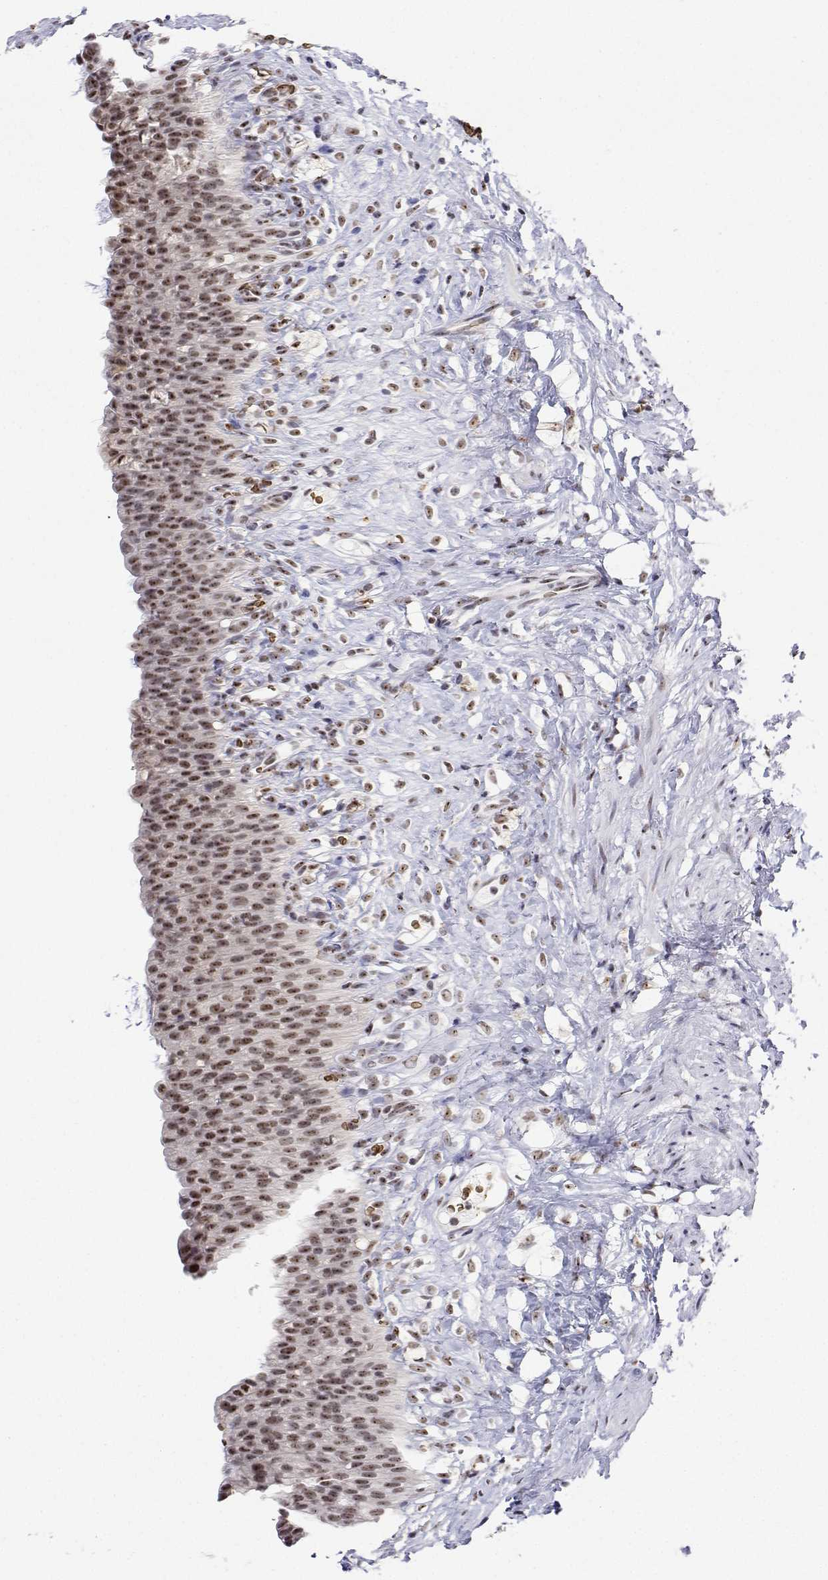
{"staining": {"intensity": "moderate", "quantity": ">75%", "location": "nuclear"}, "tissue": "urinary bladder", "cell_type": "Urothelial cells", "image_type": "normal", "snomed": [{"axis": "morphology", "description": "Normal tissue, NOS"}, {"axis": "topography", "description": "Urinary bladder"}, {"axis": "topography", "description": "Prostate"}], "caption": "Moderate nuclear staining is present in approximately >75% of urothelial cells in benign urinary bladder.", "gene": "ADAR", "patient": {"sex": "male", "age": 76}}